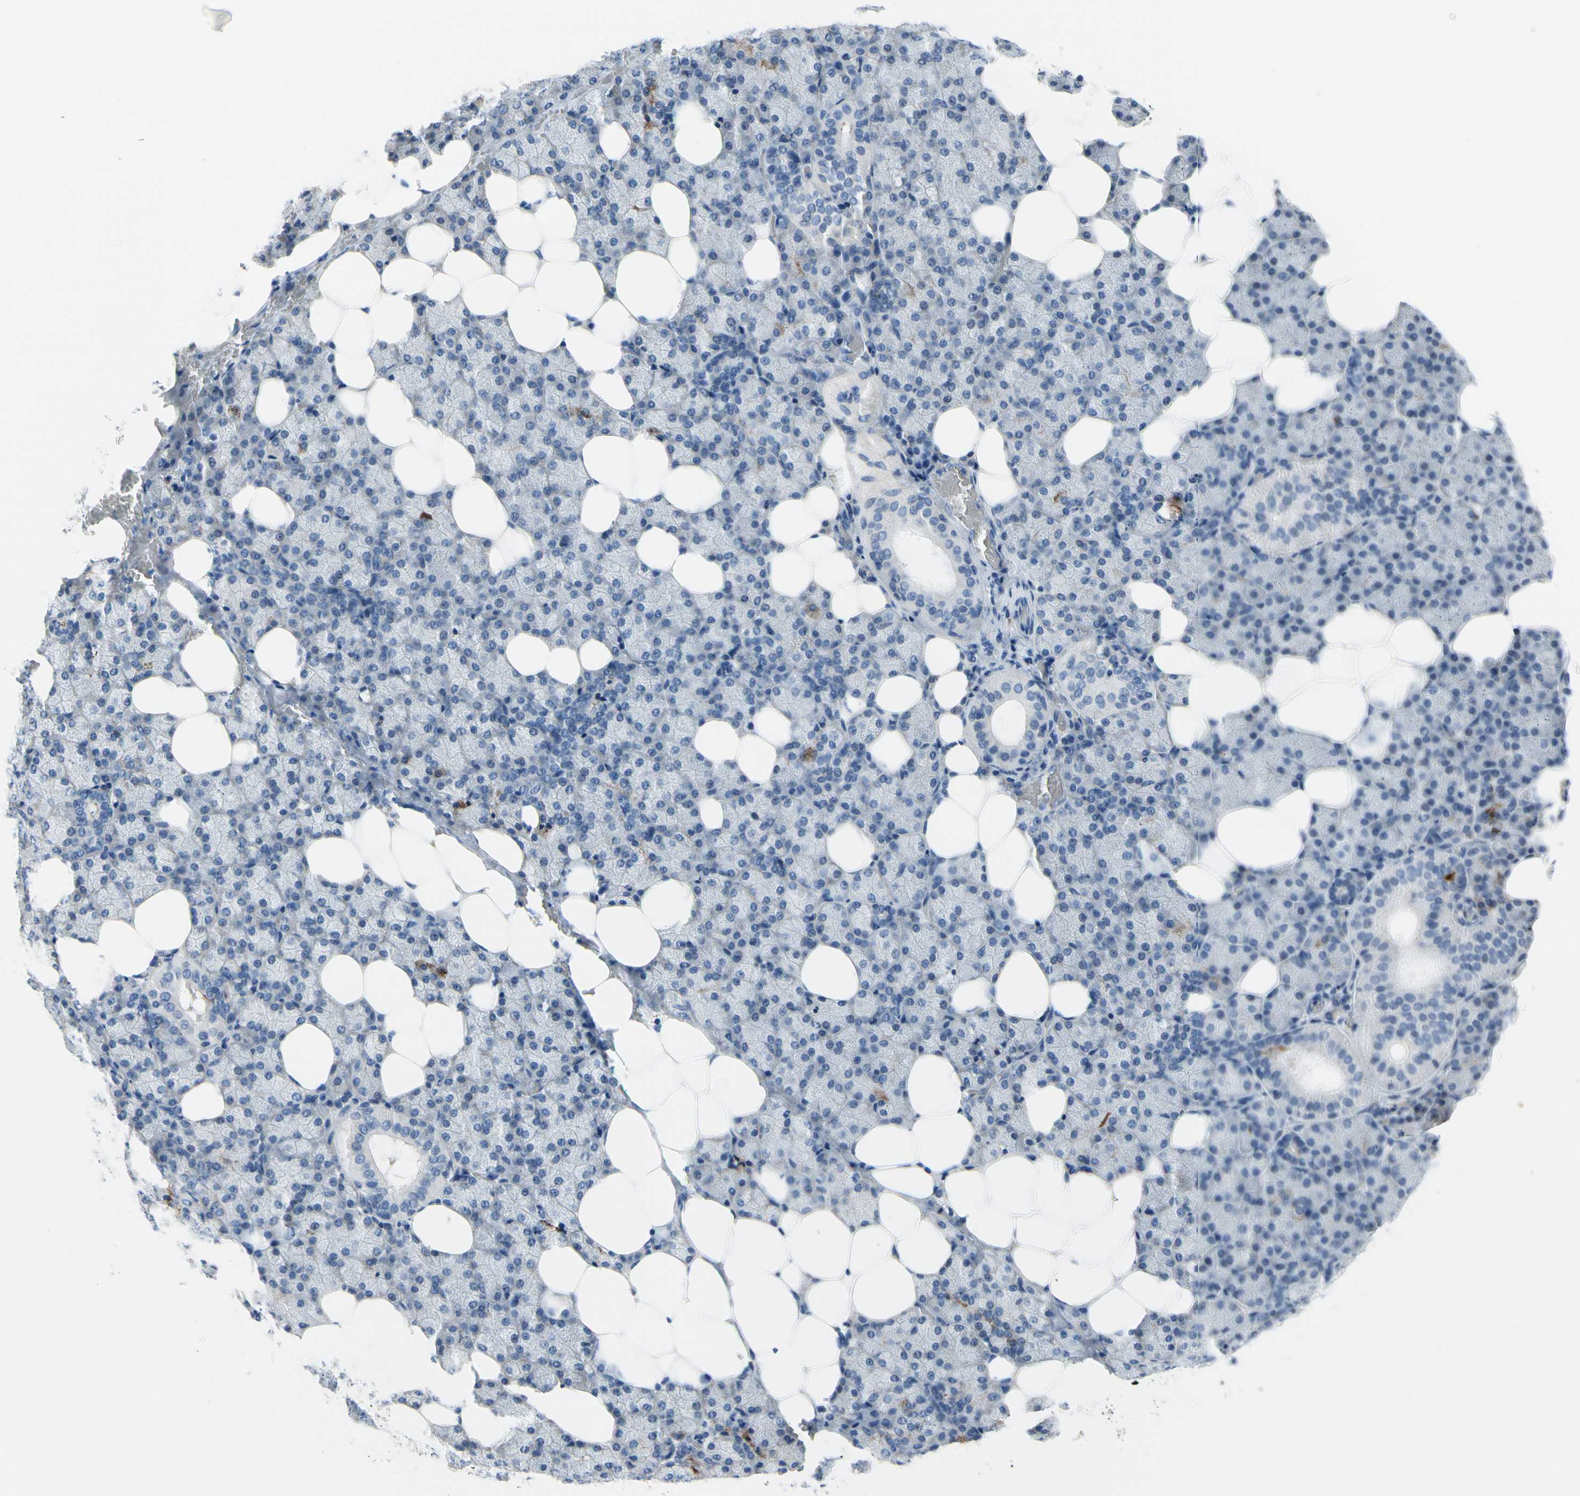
{"staining": {"intensity": "strong", "quantity": "<25%", "location": "cytoplasmic/membranous"}, "tissue": "salivary gland", "cell_type": "Glandular cells", "image_type": "normal", "snomed": [{"axis": "morphology", "description": "Normal tissue, NOS"}, {"axis": "topography", "description": "Lymph node"}, {"axis": "topography", "description": "Salivary gland"}], "caption": "The photomicrograph reveals staining of benign salivary gland, revealing strong cytoplasmic/membranous protein expression (brown color) within glandular cells.", "gene": "MUC5B", "patient": {"sex": "male", "age": 8}}